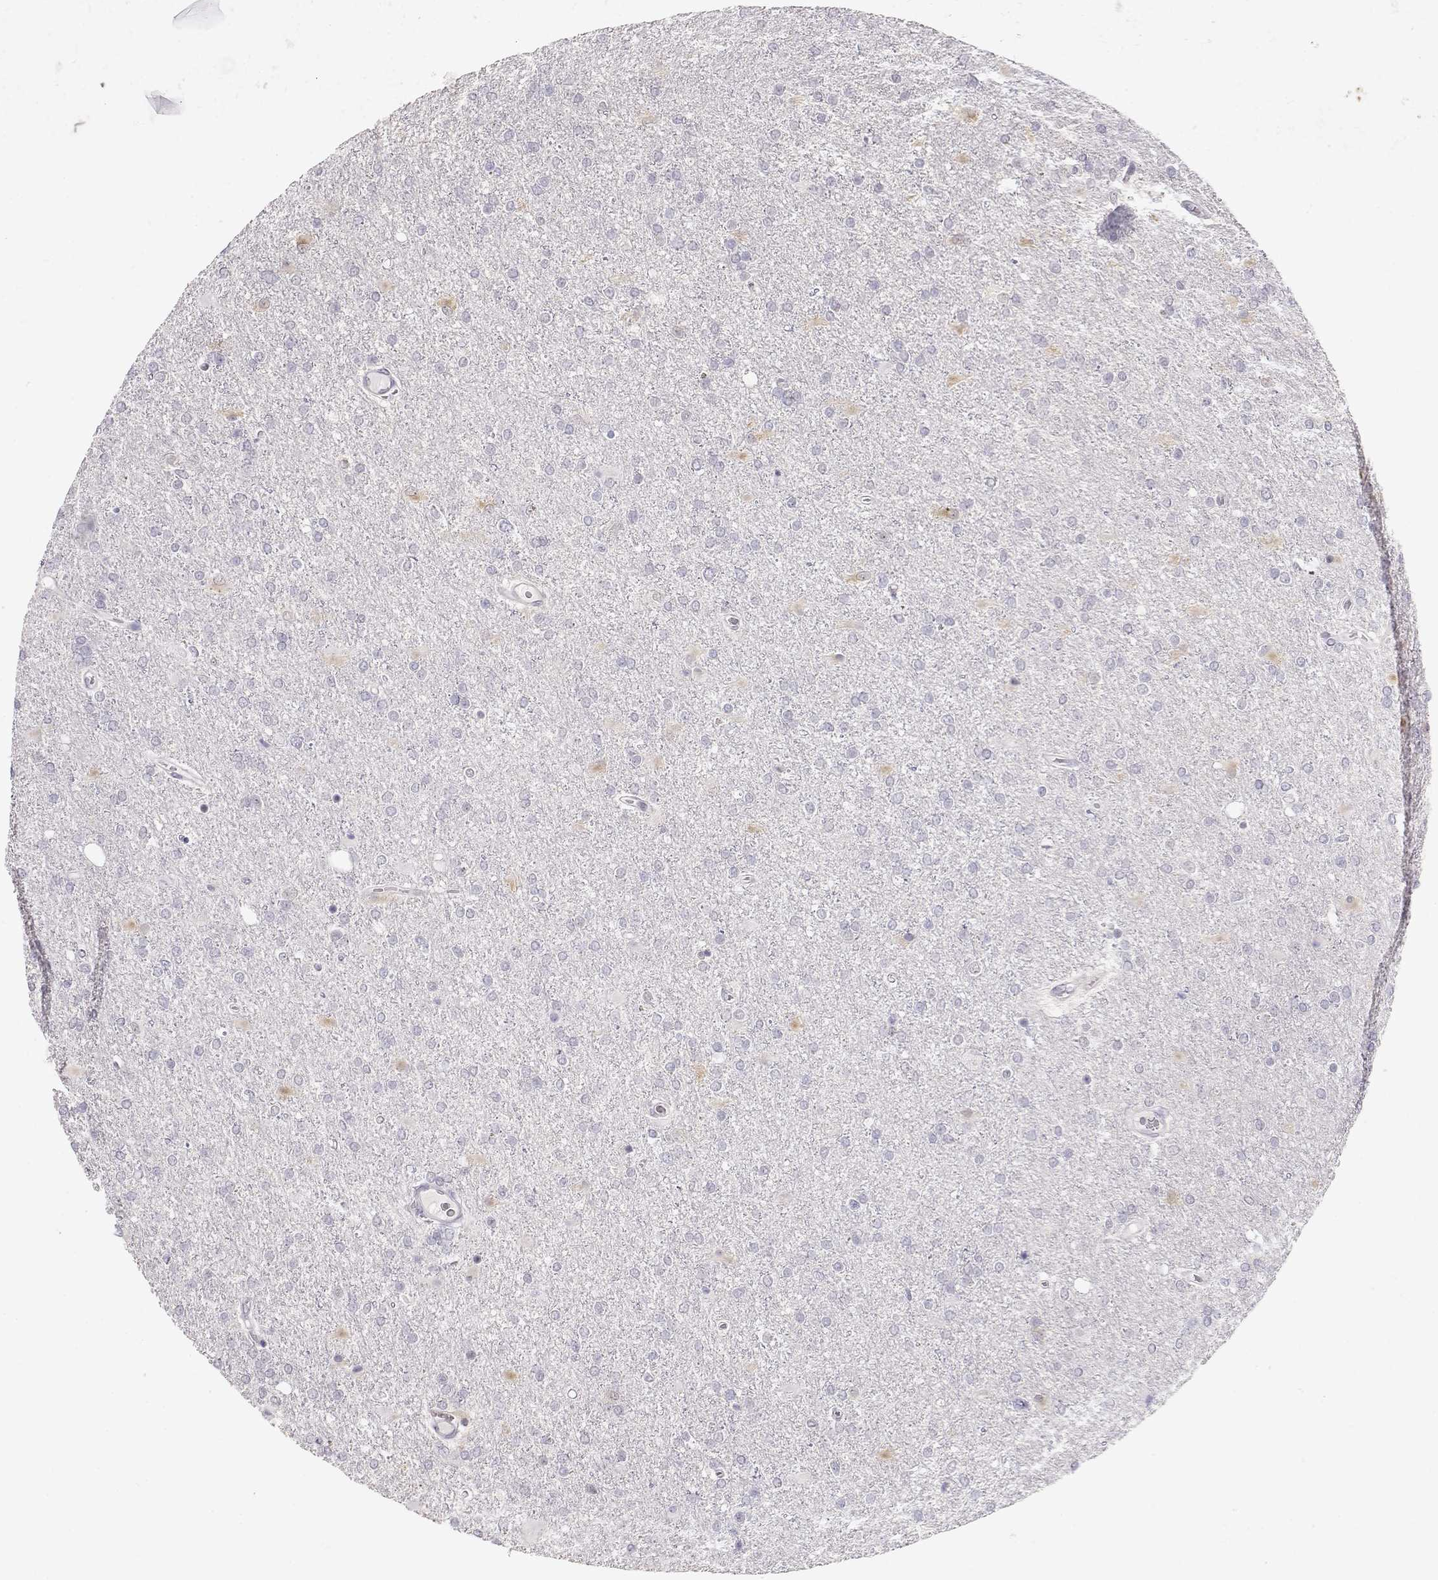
{"staining": {"intensity": "negative", "quantity": "none", "location": "none"}, "tissue": "glioma", "cell_type": "Tumor cells", "image_type": "cancer", "snomed": [{"axis": "morphology", "description": "Glioma, malignant, High grade"}, {"axis": "topography", "description": "Cerebral cortex"}], "caption": "Immunohistochemistry micrograph of human glioma stained for a protein (brown), which shows no expression in tumor cells. (Immunohistochemistry (ihc), brightfield microscopy, high magnification).", "gene": "TEPP", "patient": {"sex": "male", "age": 70}}